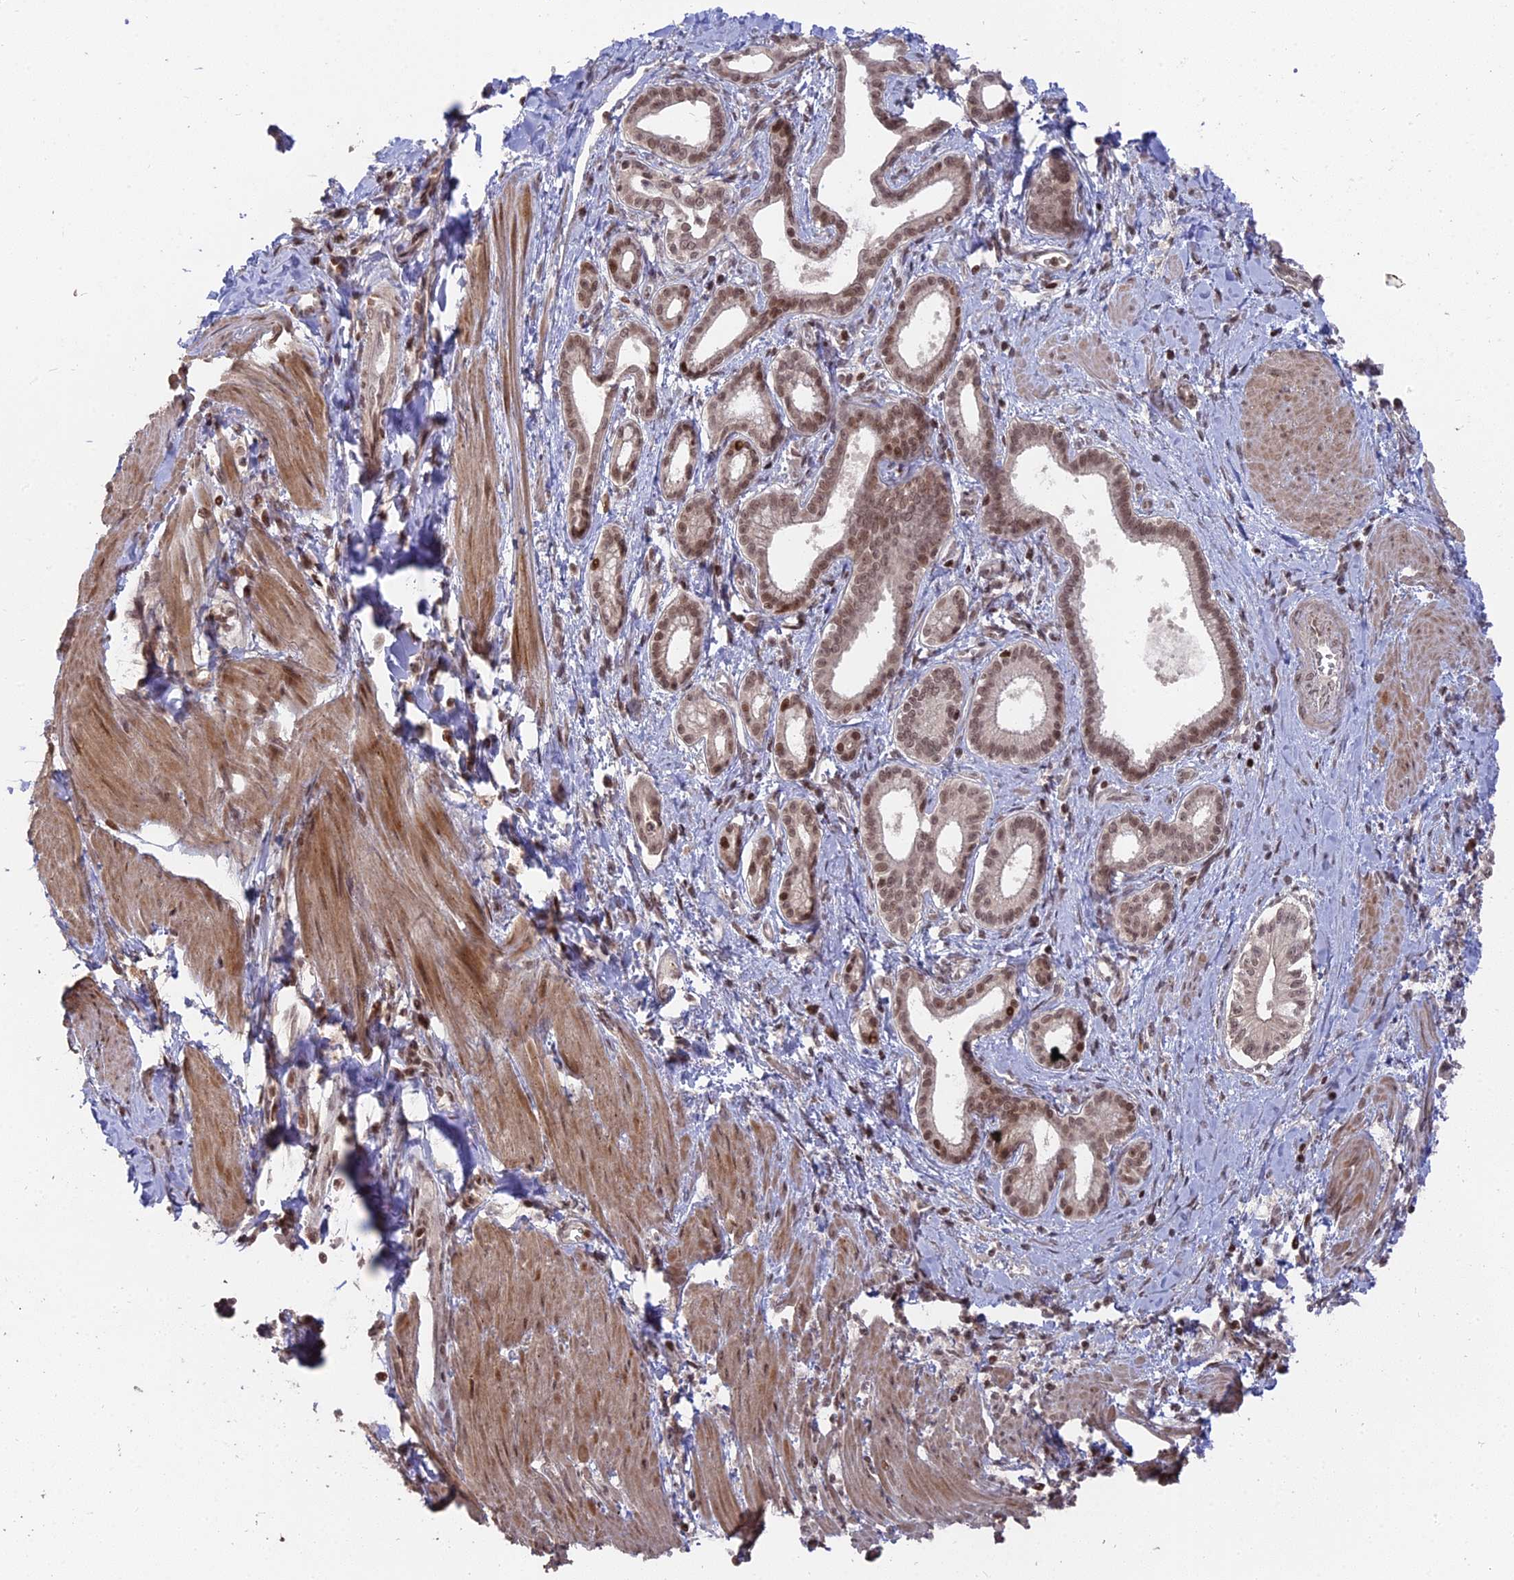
{"staining": {"intensity": "weak", "quantity": ">75%", "location": "nuclear"}, "tissue": "pancreatic cancer", "cell_type": "Tumor cells", "image_type": "cancer", "snomed": [{"axis": "morphology", "description": "Adenocarcinoma, NOS"}, {"axis": "topography", "description": "Pancreas"}], "caption": "Immunohistochemistry of human pancreatic cancer (adenocarcinoma) displays low levels of weak nuclear positivity in about >75% of tumor cells. (Stains: DAB (3,3'-diaminobenzidine) in brown, nuclei in blue, Microscopy: brightfield microscopy at high magnification).", "gene": "NR1H3", "patient": {"sex": "male", "age": 78}}